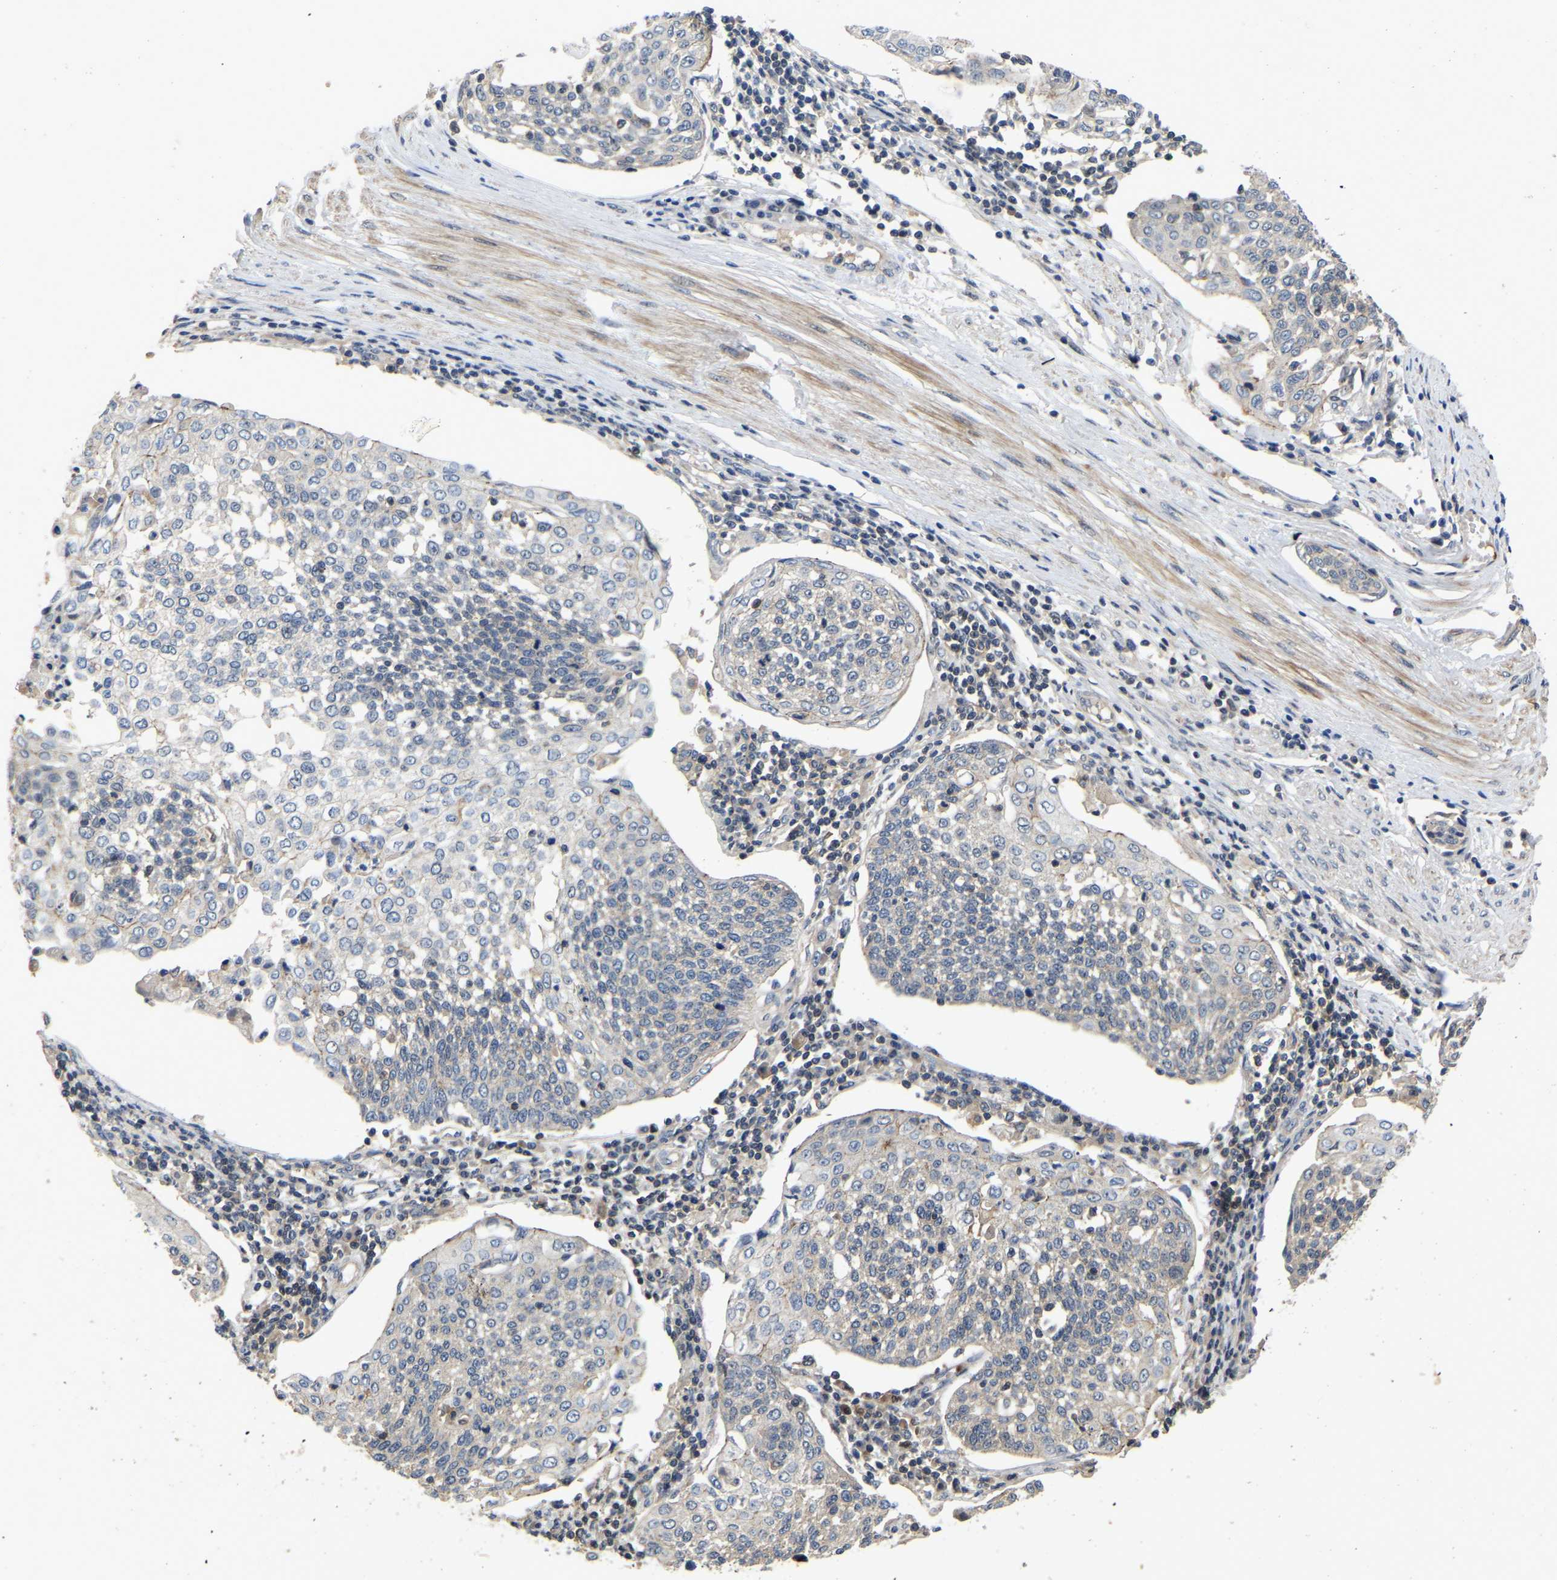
{"staining": {"intensity": "negative", "quantity": "none", "location": "none"}, "tissue": "cervical cancer", "cell_type": "Tumor cells", "image_type": "cancer", "snomed": [{"axis": "morphology", "description": "Squamous cell carcinoma, NOS"}, {"axis": "topography", "description": "Cervix"}], "caption": "Micrograph shows no significant protein expression in tumor cells of squamous cell carcinoma (cervical). Nuclei are stained in blue.", "gene": "PRDM14", "patient": {"sex": "female", "age": 34}}